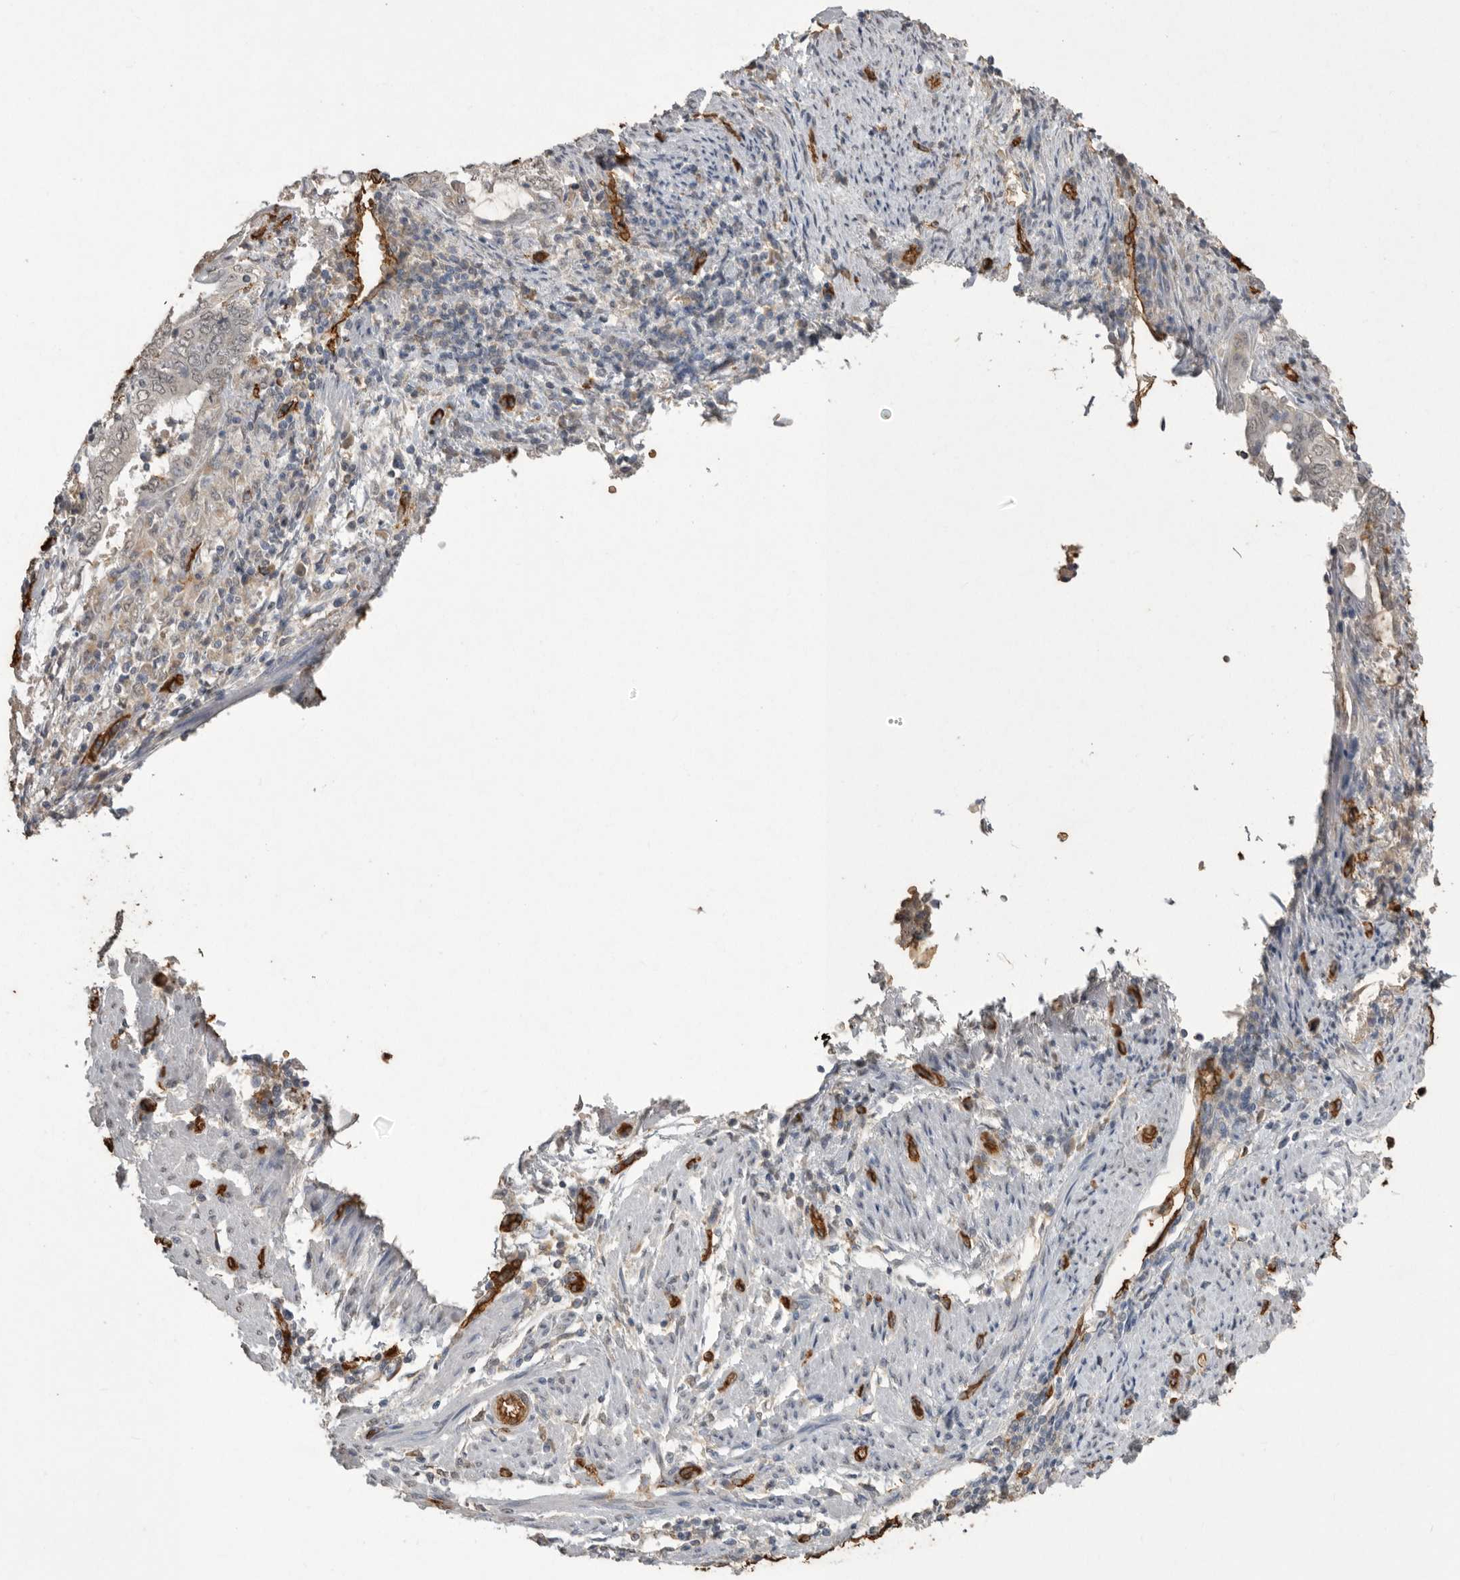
{"staining": {"intensity": "negative", "quantity": "none", "location": "none"}, "tissue": "endometrial cancer", "cell_type": "Tumor cells", "image_type": "cancer", "snomed": [{"axis": "morphology", "description": "Adenocarcinoma, NOS"}, {"axis": "topography", "description": "Uterus"}, {"axis": "topography", "description": "Endometrium"}], "caption": "DAB (3,3'-diaminobenzidine) immunohistochemical staining of adenocarcinoma (endometrial) displays no significant expression in tumor cells. (Brightfield microscopy of DAB (3,3'-diaminobenzidine) immunohistochemistry at high magnification).", "gene": "IL27", "patient": {"sex": "female", "age": 70}}